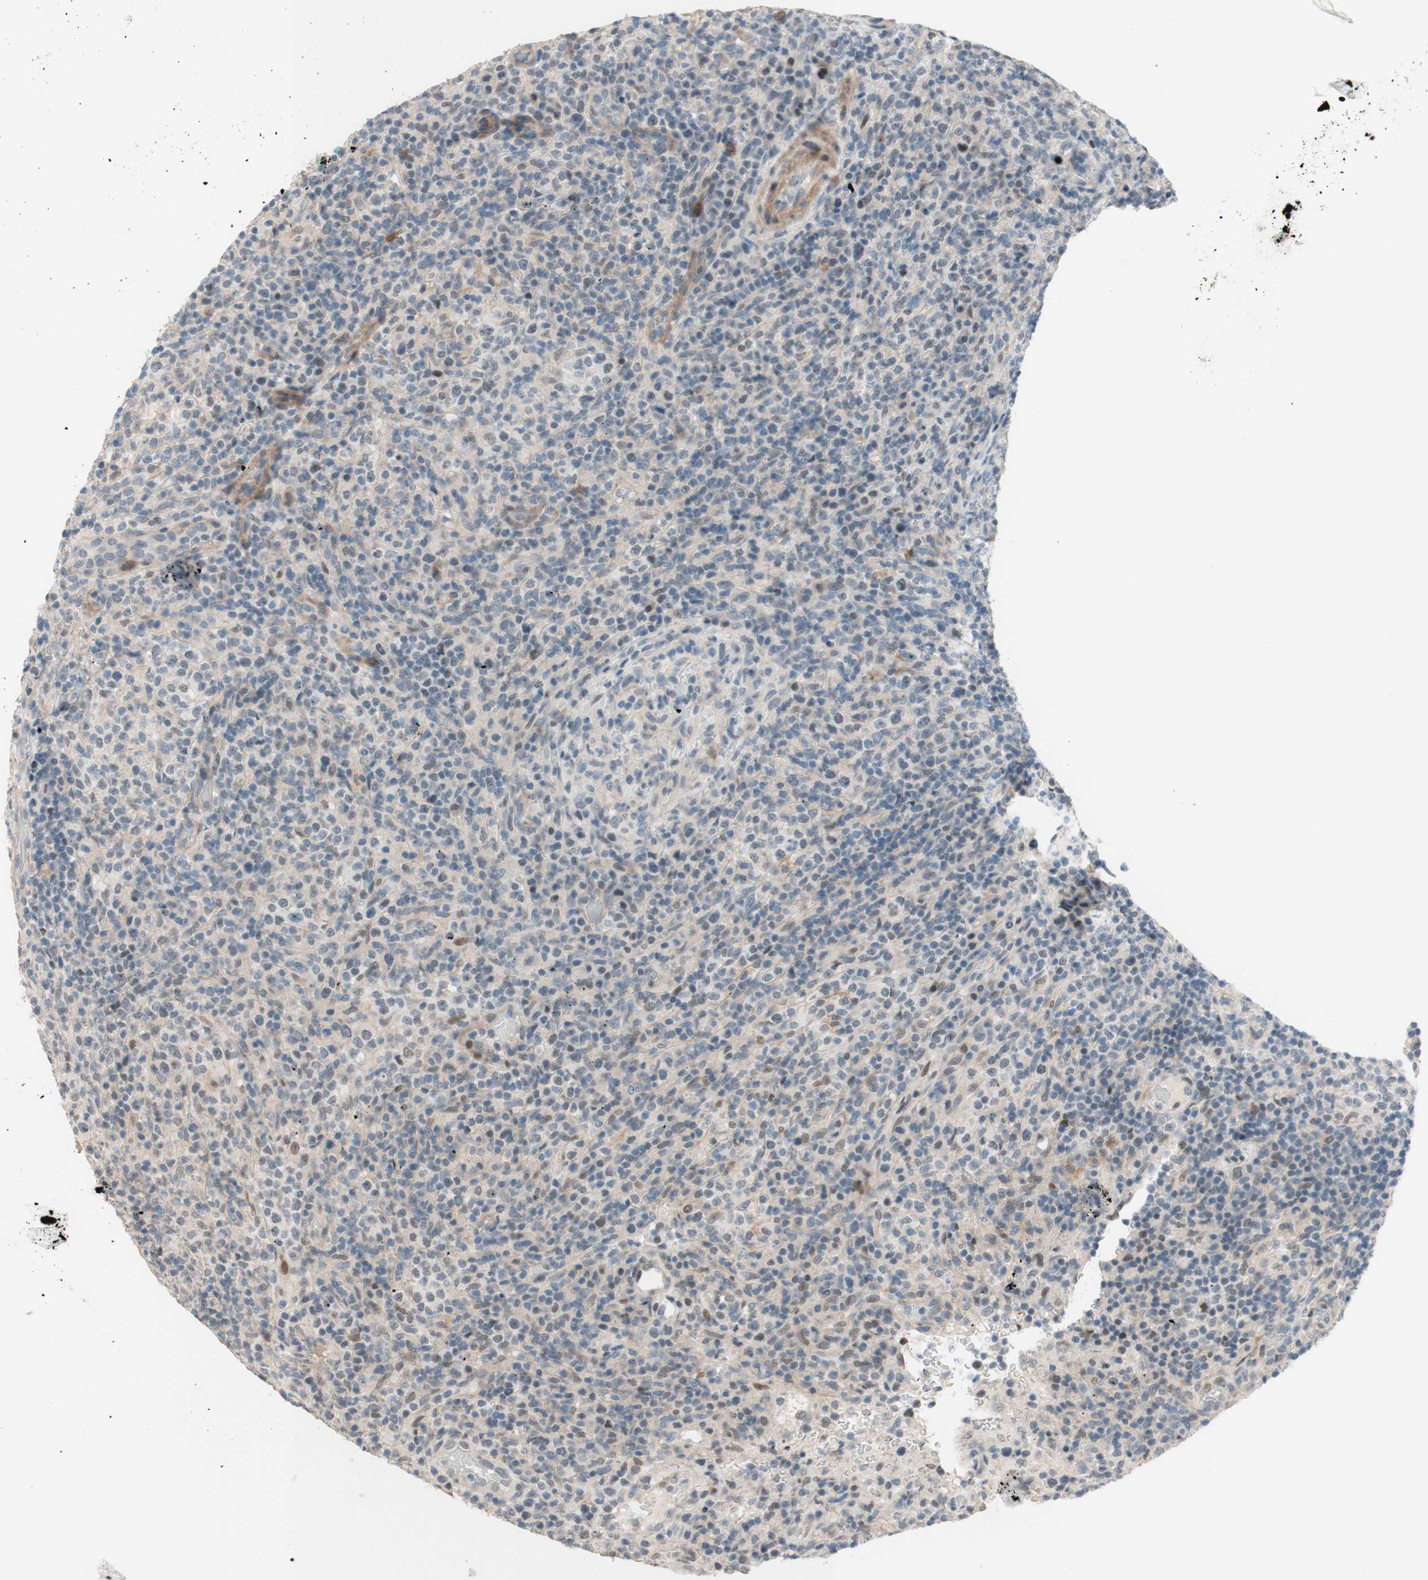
{"staining": {"intensity": "weak", "quantity": "<25%", "location": "cytoplasmic/membranous,nuclear"}, "tissue": "lymphoma", "cell_type": "Tumor cells", "image_type": "cancer", "snomed": [{"axis": "morphology", "description": "Malignant lymphoma, non-Hodgkin's type, High grade"}, {"axis": "topography", "description": "Lymph node"}], "caption": "This is an immunohistochemistry (IHC) histopathology image of human high-grade malignant lymphoma, non-Hodgkin's type. There is no staining in tumor cells.", "gene": "JPH1", "patient": {"sex": "female", "age": 76}}